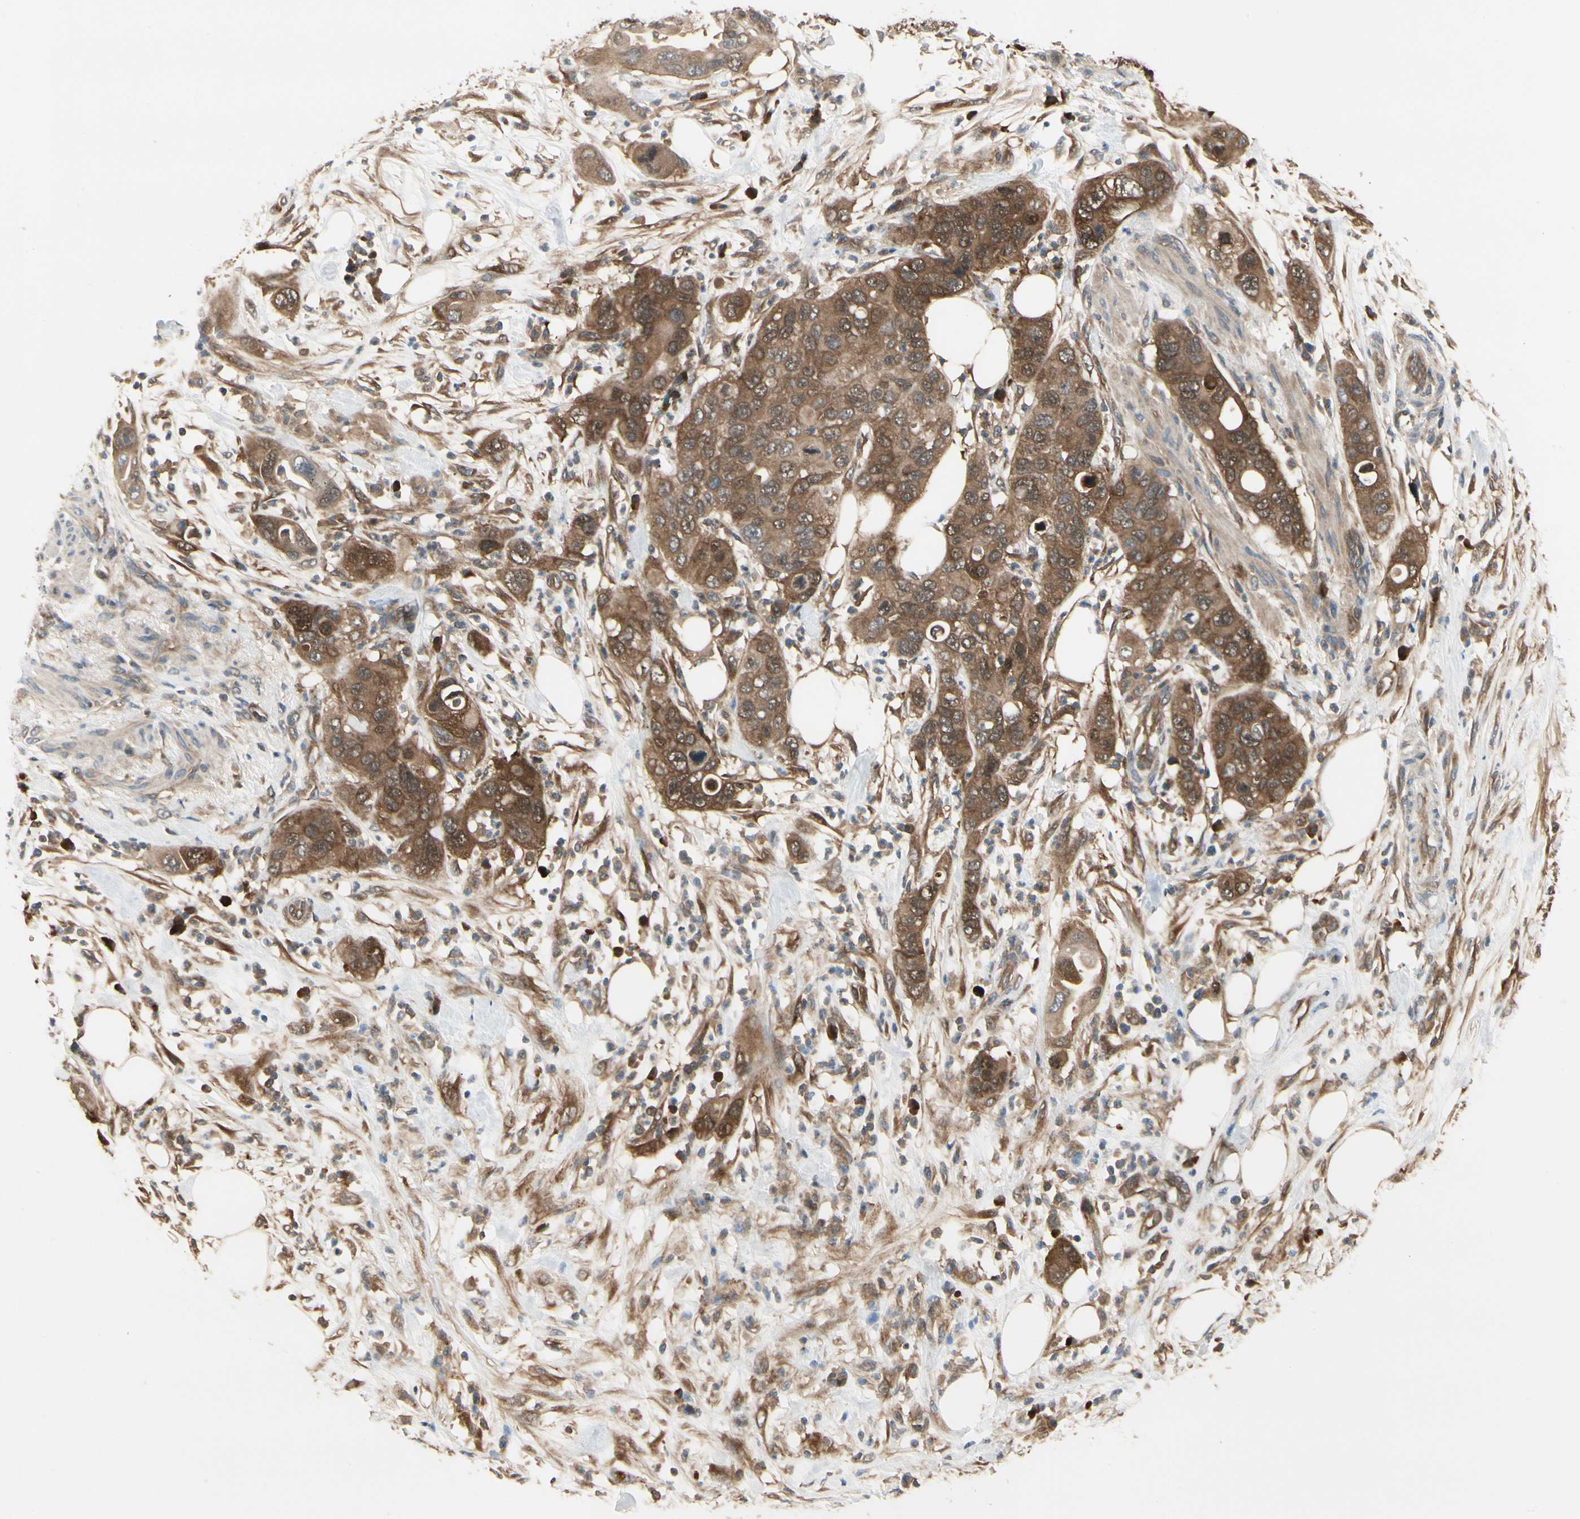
{"staining": {"intensity": "strong", "quantity": ">75%", "location": "cytoplasmic/membranous,nuclear"}, "tissue": "pancreatic cancer", "cell_type": "Tumor cells", "image_type": "cancer", "snomed": [{"axis": "morphology", "description": "Adenocarcinoma, NOS"}, {"axis": "topography", "description": "Pancreas"}], "caption": "High-power microscopy captured an immunohistochemistry micrograph of pancreatic adenocarcinoma, revealing strong cytoplasmic/membranous and nuclear staining in approximately >75% of tumor cells.", "gene": "NME1-NME2", "patient": {"sex": "female", "age": 71}}